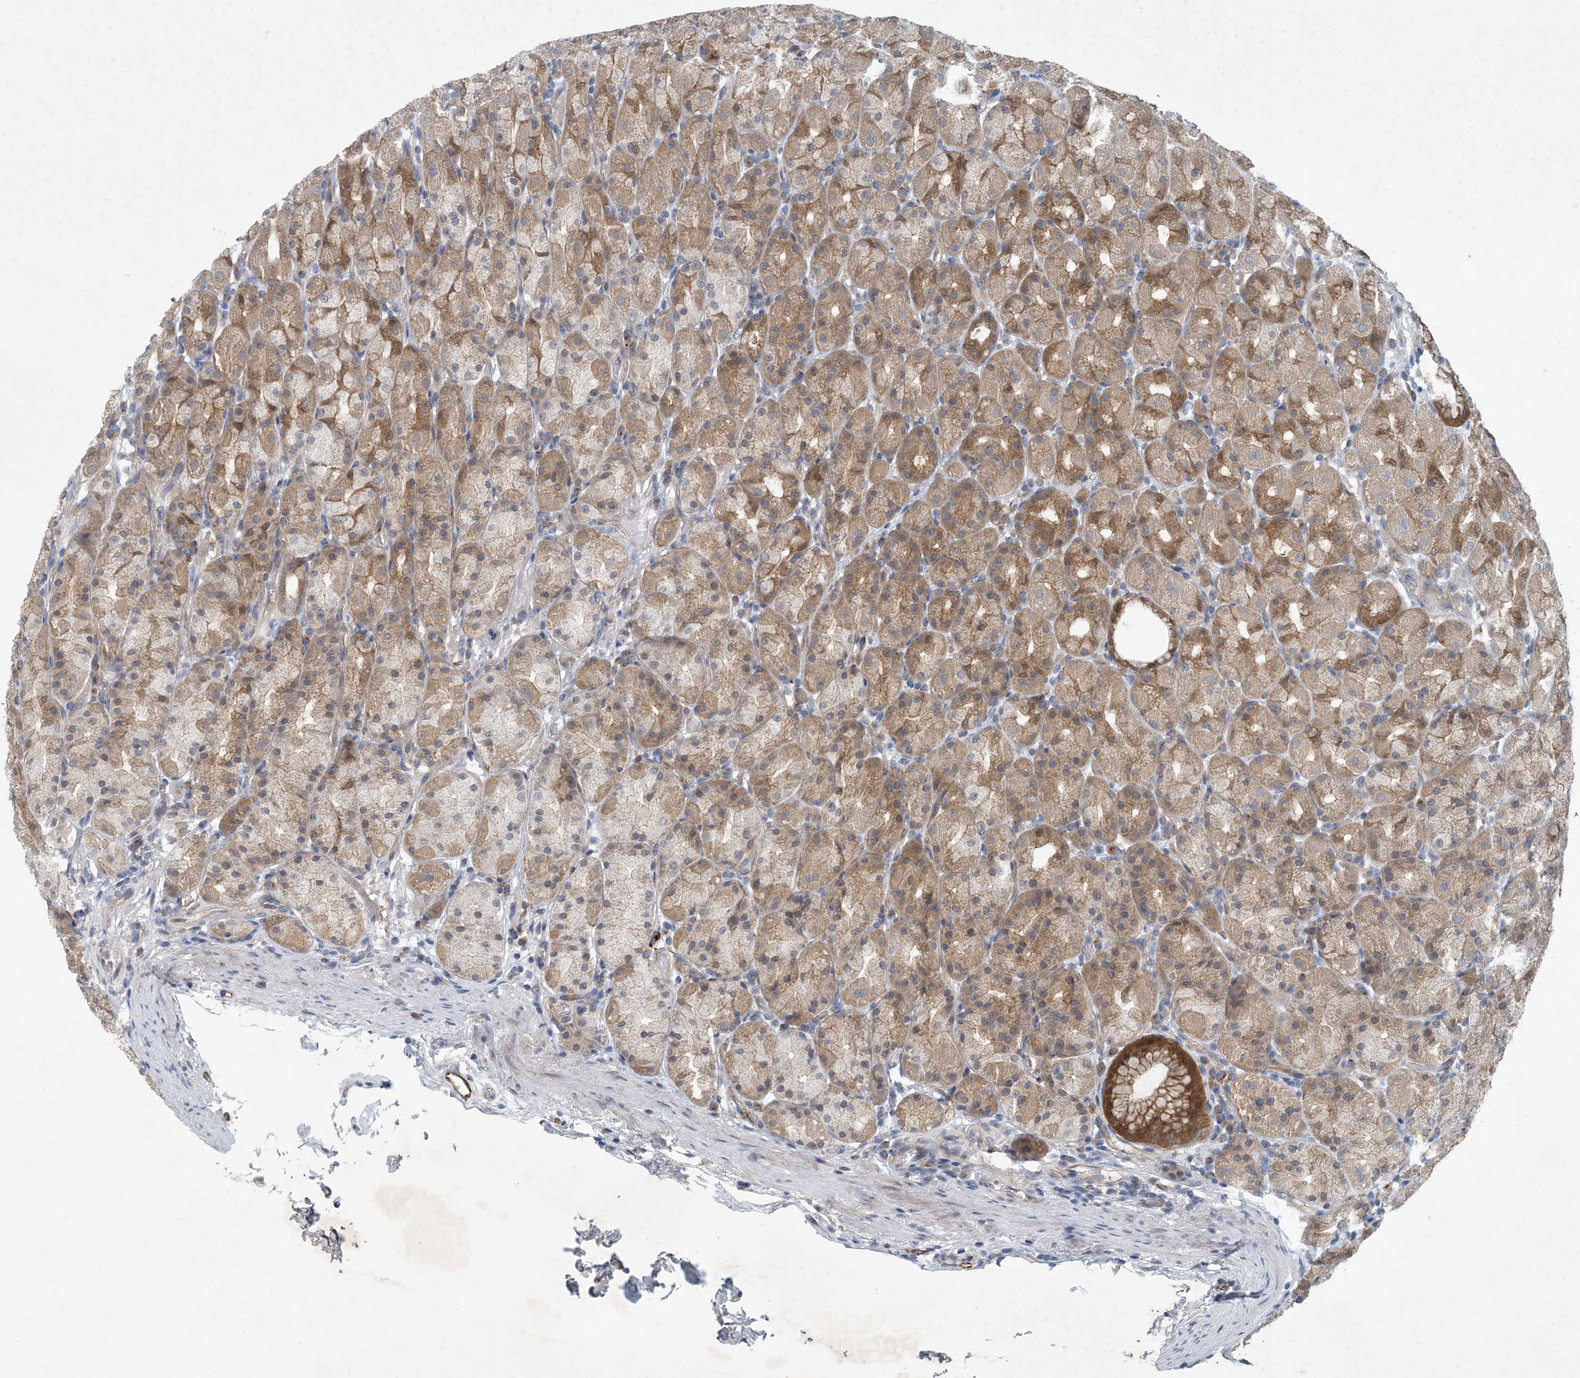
{"staining": {"intensity": "moderate", "quantity": "25%-75%", "location": "cytoplasmic/membranous"}, "tissue": "stomach", "cell_type": "Glandular cells", "image_type": "normal", "snomed": [{"axis": "morphology", "description": "Normal tissue, NOS"}, {"axis": "topography", "description": "Stomach, upper"}], "caption": "This image displays immunohistochemistry staining of normal stomach, with medium moderate cytoplasmic/membranous expression in about 25%-75% of glandular cells.", "gene": "HIKESHI", "patient": {"sex": "male", "age": 68}}